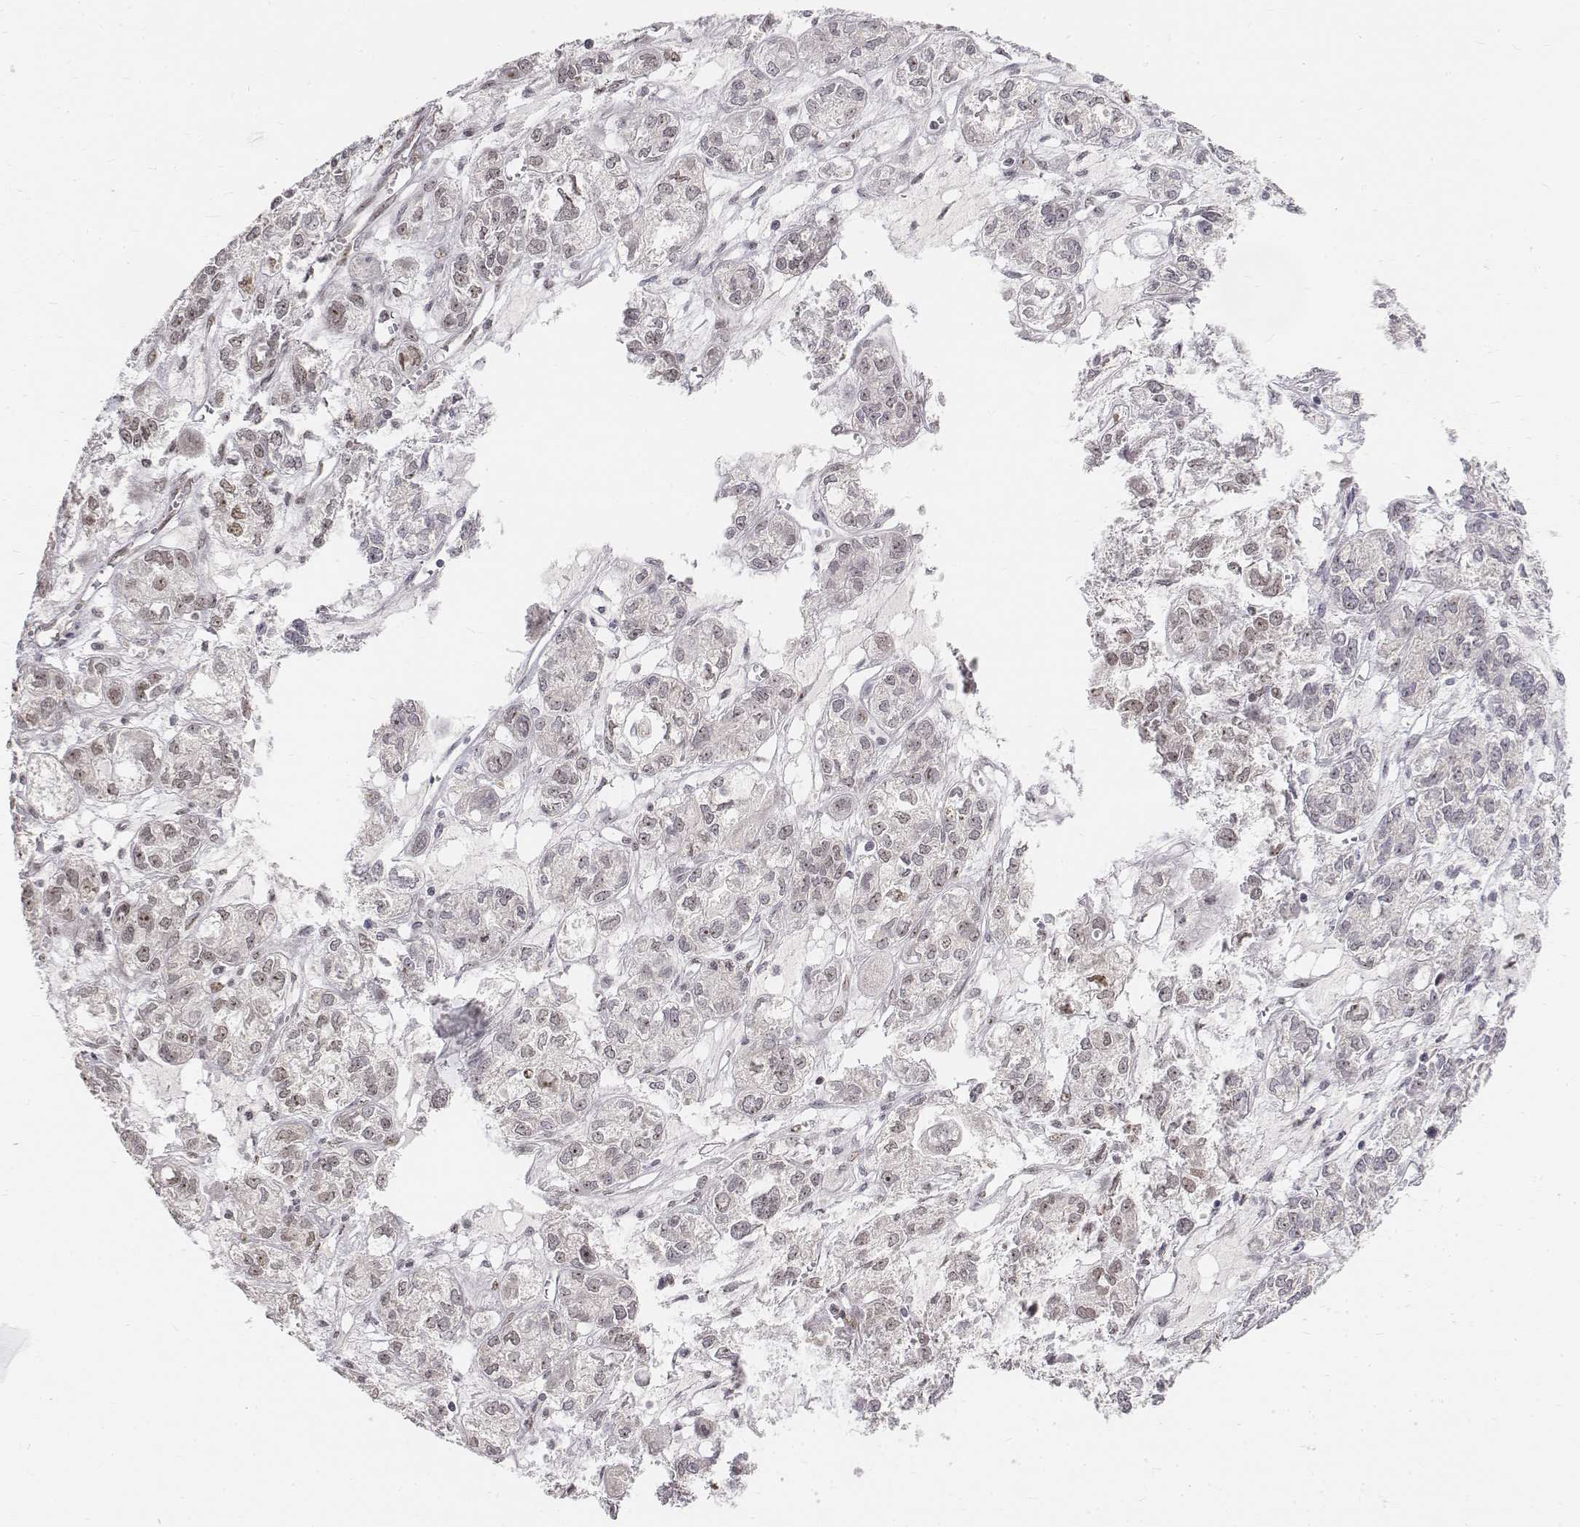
{"staining": {"intensity": "negative", "quantity": "none", "location": "none"}, "tissue": "ovarian cancer", "cell_type": "Tumor cells", "image_type": "cancer", "snomed": [{"axis": "morphology", "description": "Carcinoma, endometroid"}, {"axis": "topography", "description": "Ovary"}], "caption": "Ovarian endometroid carcinoma was stained to show a protein in brown. There is no significant staining in tumor cells.", "gene": "PHF6", "patient": {"sex": "female", "age": 64}}